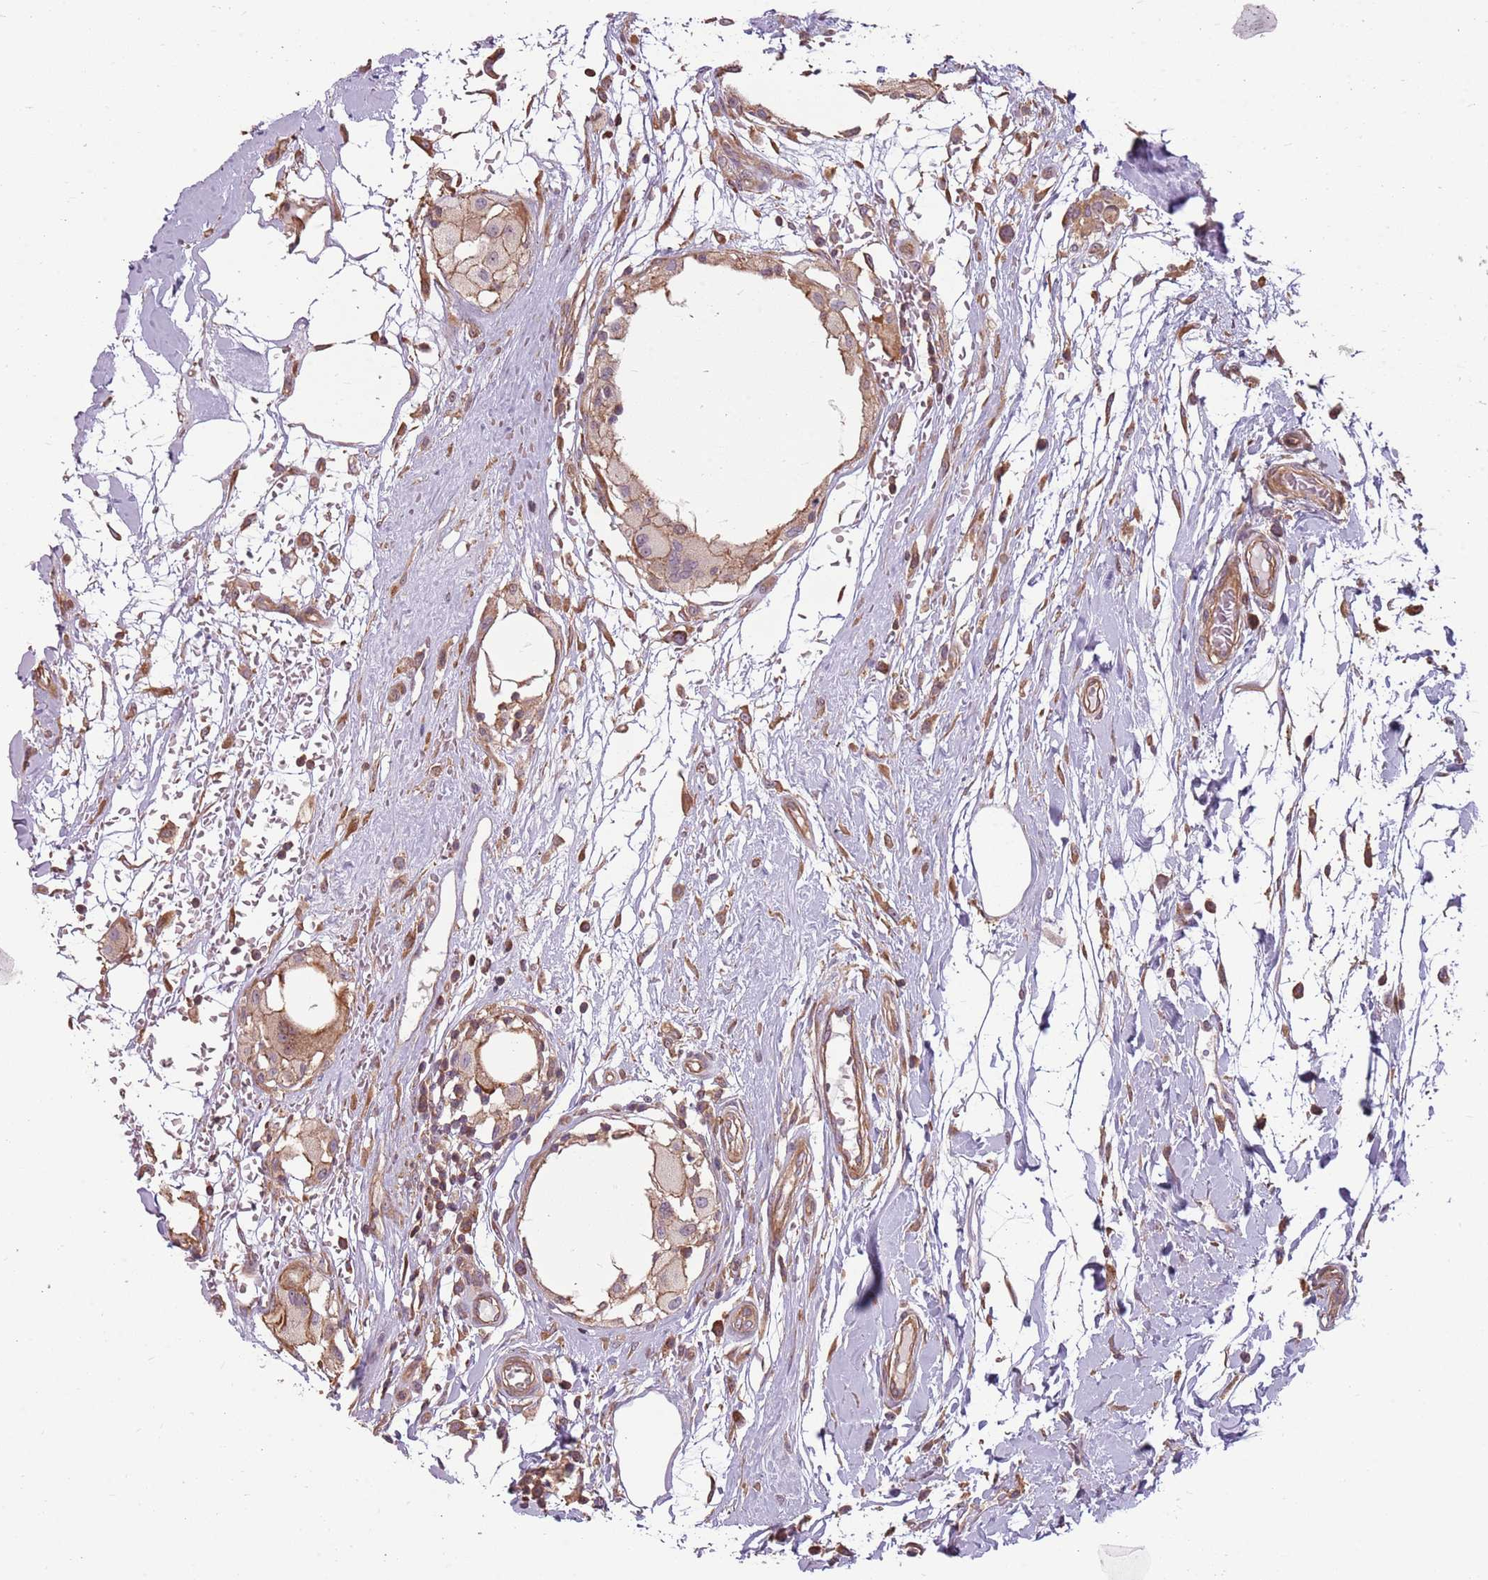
{"staining": {"intensity": "weak", "quantity": "25%-75%", "location": "cytoplasmic/membranous"}, "tissue": "breast cancer", "cell_type": "Tumor cells", "image_type": "cancer", "snomed": [{"axis": "morphology", "description": "Duct carcinoma"}, {"axis": "topography", "description": "Breast"}], "caption": "Immunohistochemistry image of neoplastic tissue: breast intraductal carcinoma stained using immunohistochemistry (IHC) demonstrates low levels of weak protein expression localized specifically in the cytoplasmic/membranous of tumor cells, appearing as a cytoplasmic/membranous brown color.", "gene": "RPL21", "patient": {"sex": "female", "age": 55}}